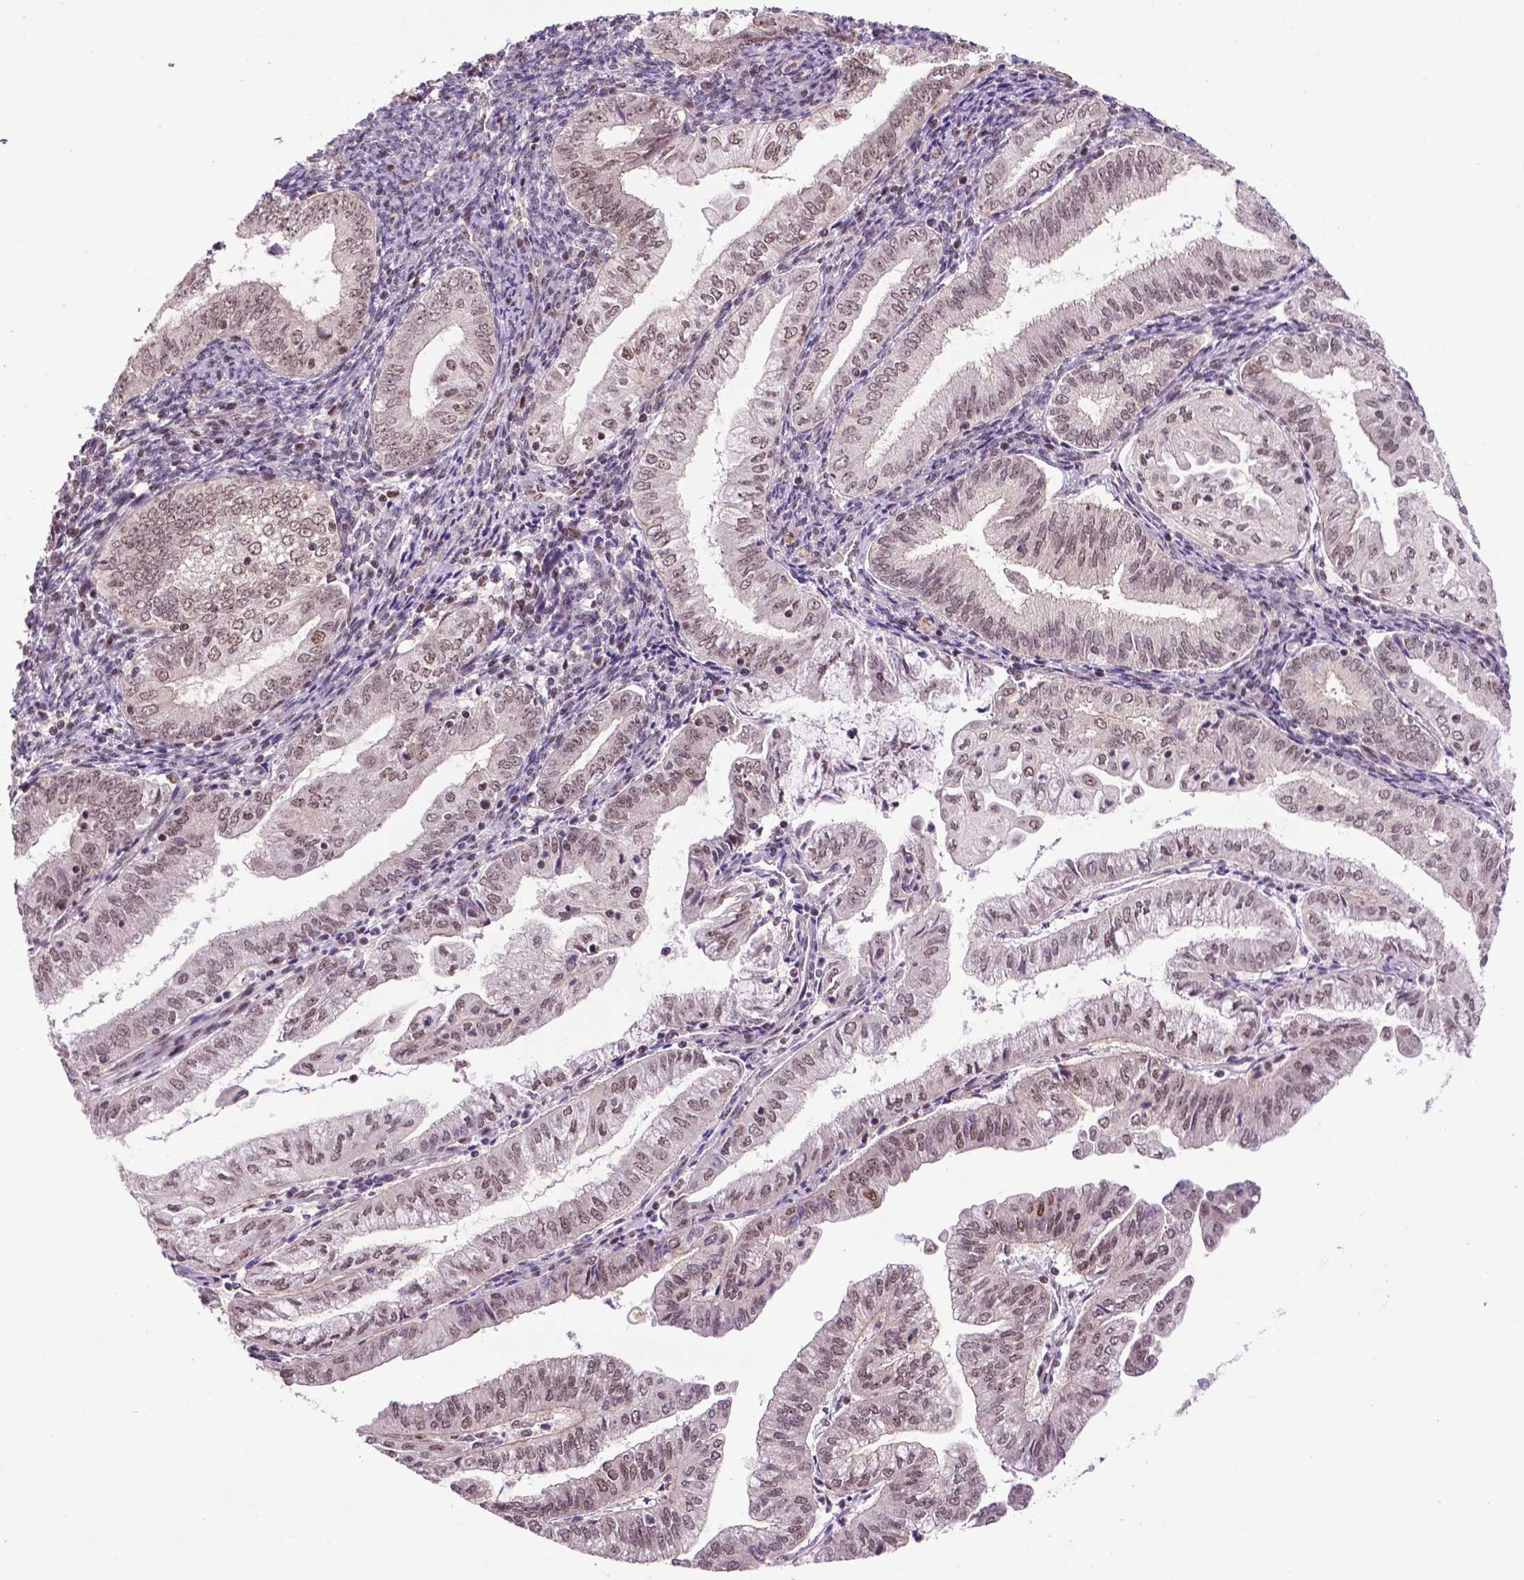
{"staining": {"intensity": "moderate", "quantity": "25%-75%", "location": "nuclear"}, "tissue": "endometrial cancer", "cell_type": "Tumor cells", "image_type": "cancer", "snomed": [{"axis": "morphology", "description": "Adenocarcinoma, NOS"}, {"axis": "topography", "description": "Endometrium"}], "caption": "Immunohistochemistry (DAB) staining of human endometrial adenocarcinoma displays moderate nuclear protein staining in about 25%-75% of tumor cells.", "gene": "EAF1", "patient": {"sex": "female", "age": 55}}